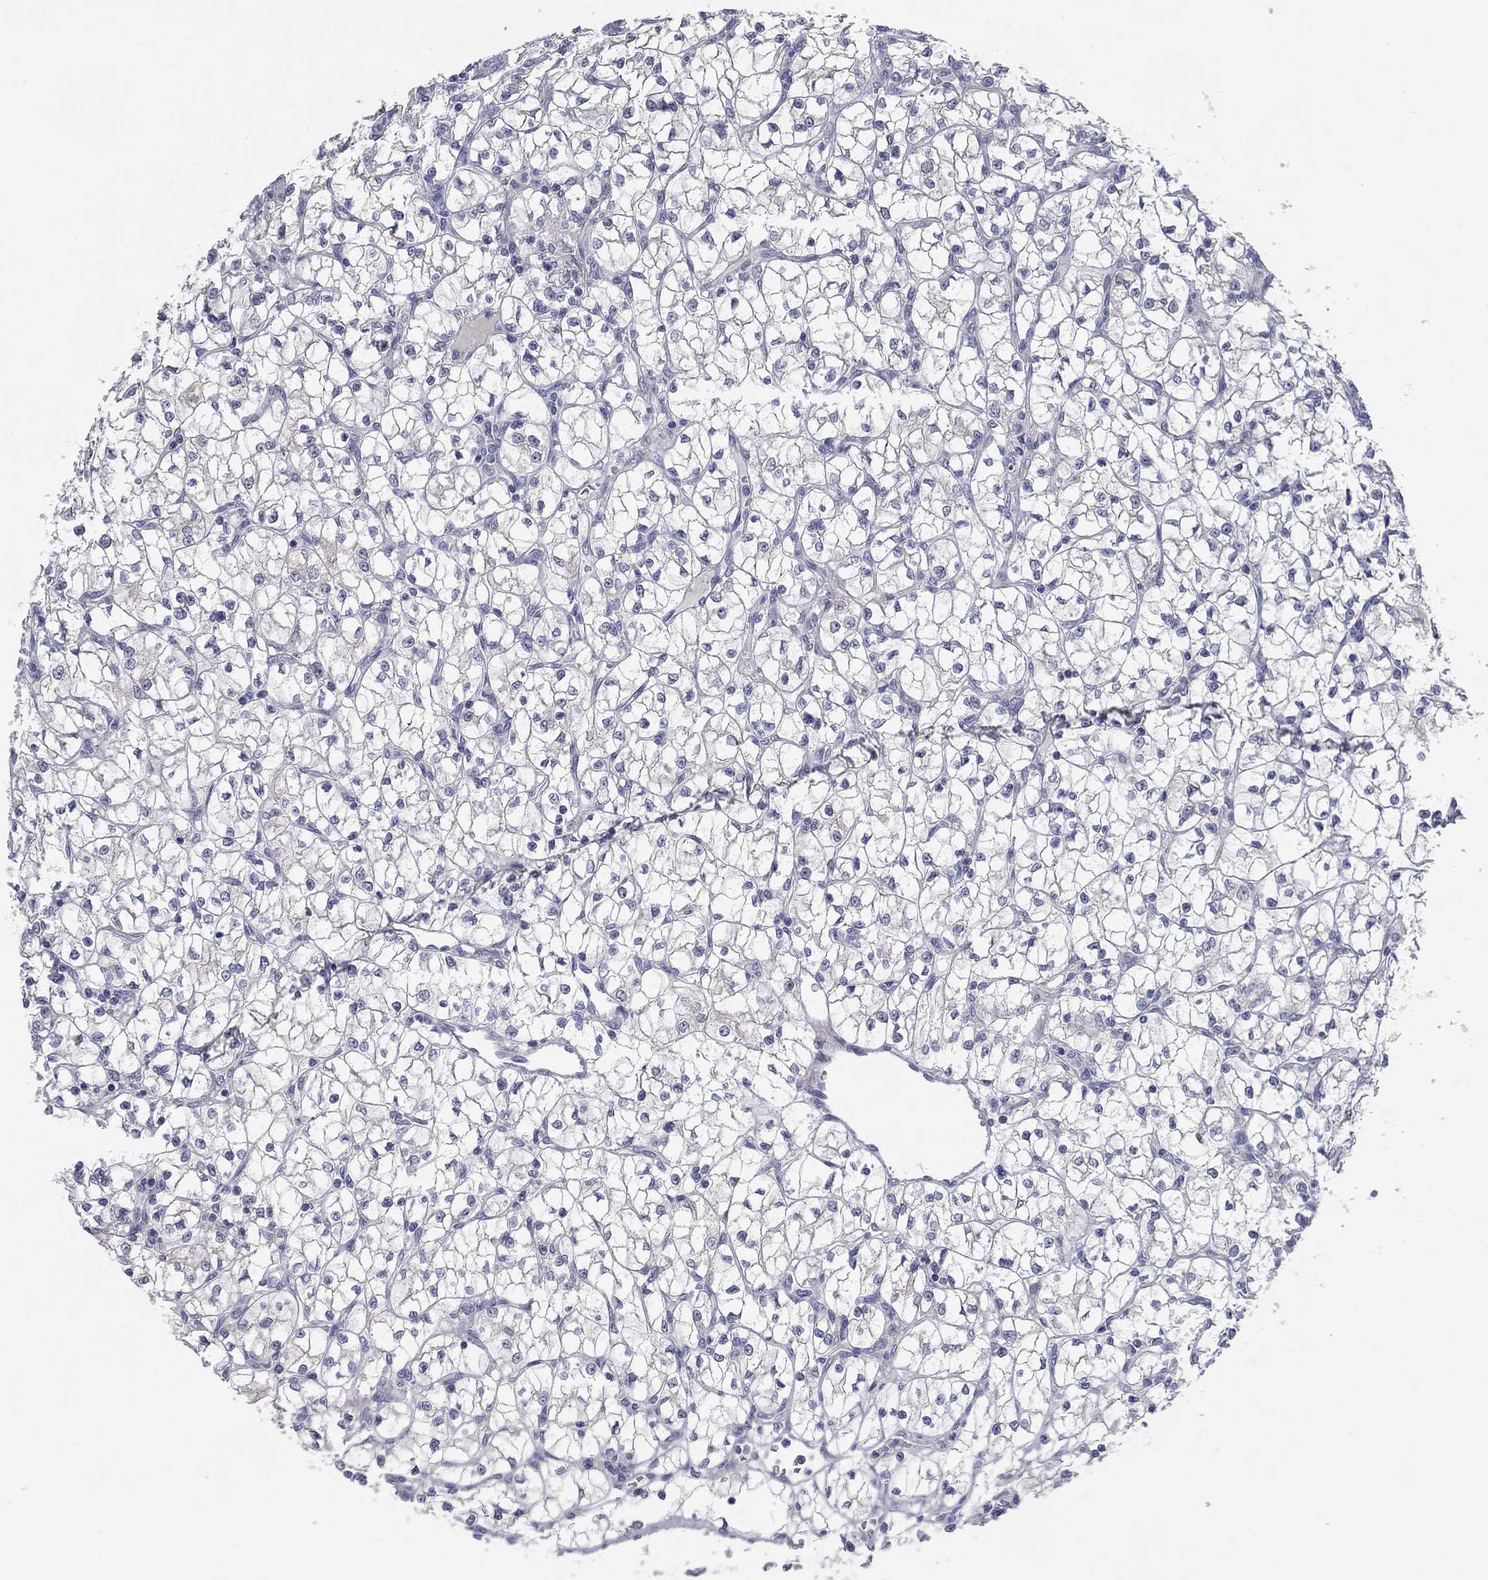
{"staining": {"intensity": "negative", "quantity": "none", "location": "none"}, "tissue": "renal cancer", "cell_type": "Tumor cells", "image_type": "cancer", "snomed": [{"axis": "morphology", "description": "Adenocarcinoma, NOS"}, {"axis": "topography", "description": "Kidney"}], "caption": "Adenocarcinoma (renal) was stained to show a protein in brown. There is no significant positivity in tumor cells.", "gene": "GRK7", "patient": {"sex": "female", "age": 64}}